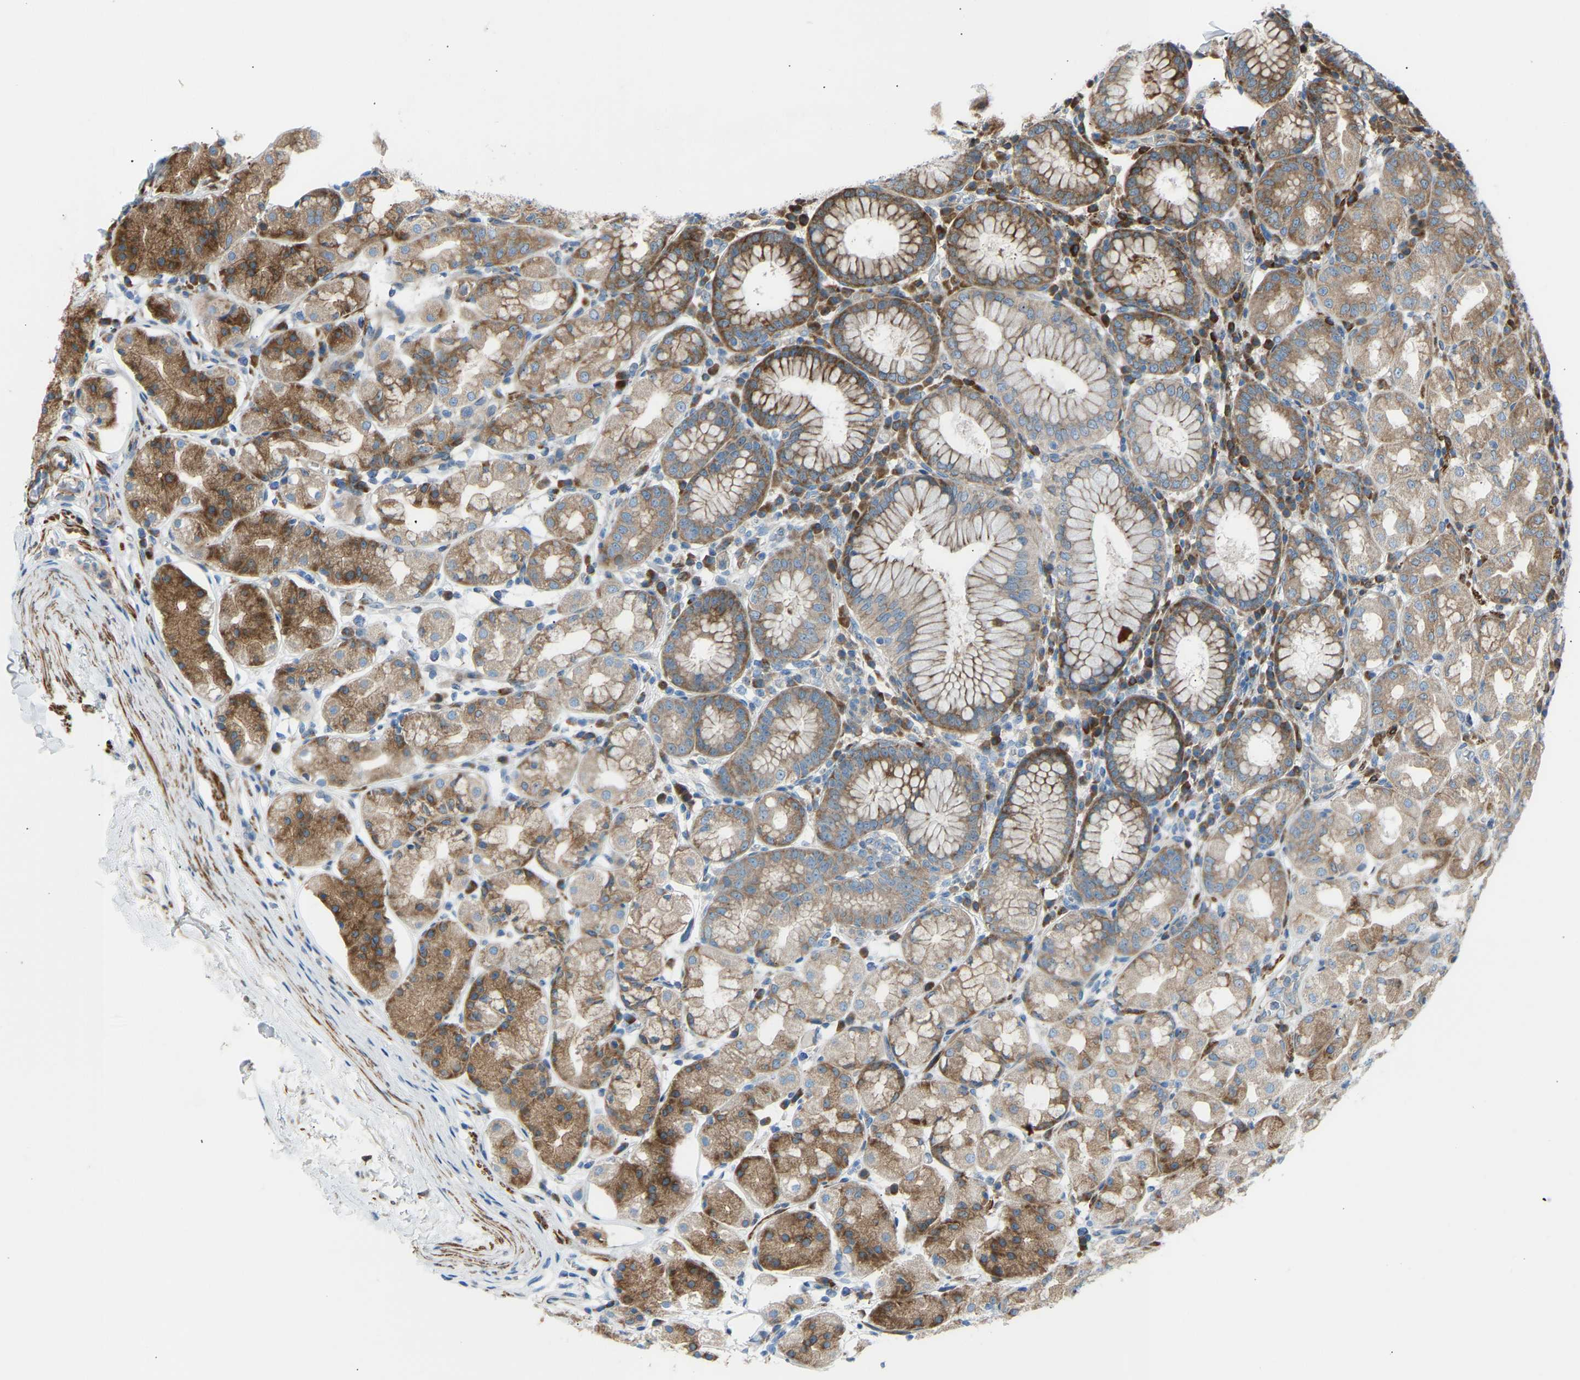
{"staining": {"intensity": "moderate", "quantity": ">75%", "location": "cytoplasmic/membranous"}, "tissue": "stomach", "cell_type": "Glandular cells", "image_type": "normal", "snomed": [{"axis": "morphology", "description": "Normal tissue, NOS"}, {"axis": "topography", "description": "Stomach"}, {"axis": "topography", "description": "Stomach, lower"}], "caption": "Stomach stained with IHC displays moderate cytoplasmic/membranous positivity in about >75% of glandular cells.", "gene": "VPS41", "patient": {"sex": "female", "age": 56}}